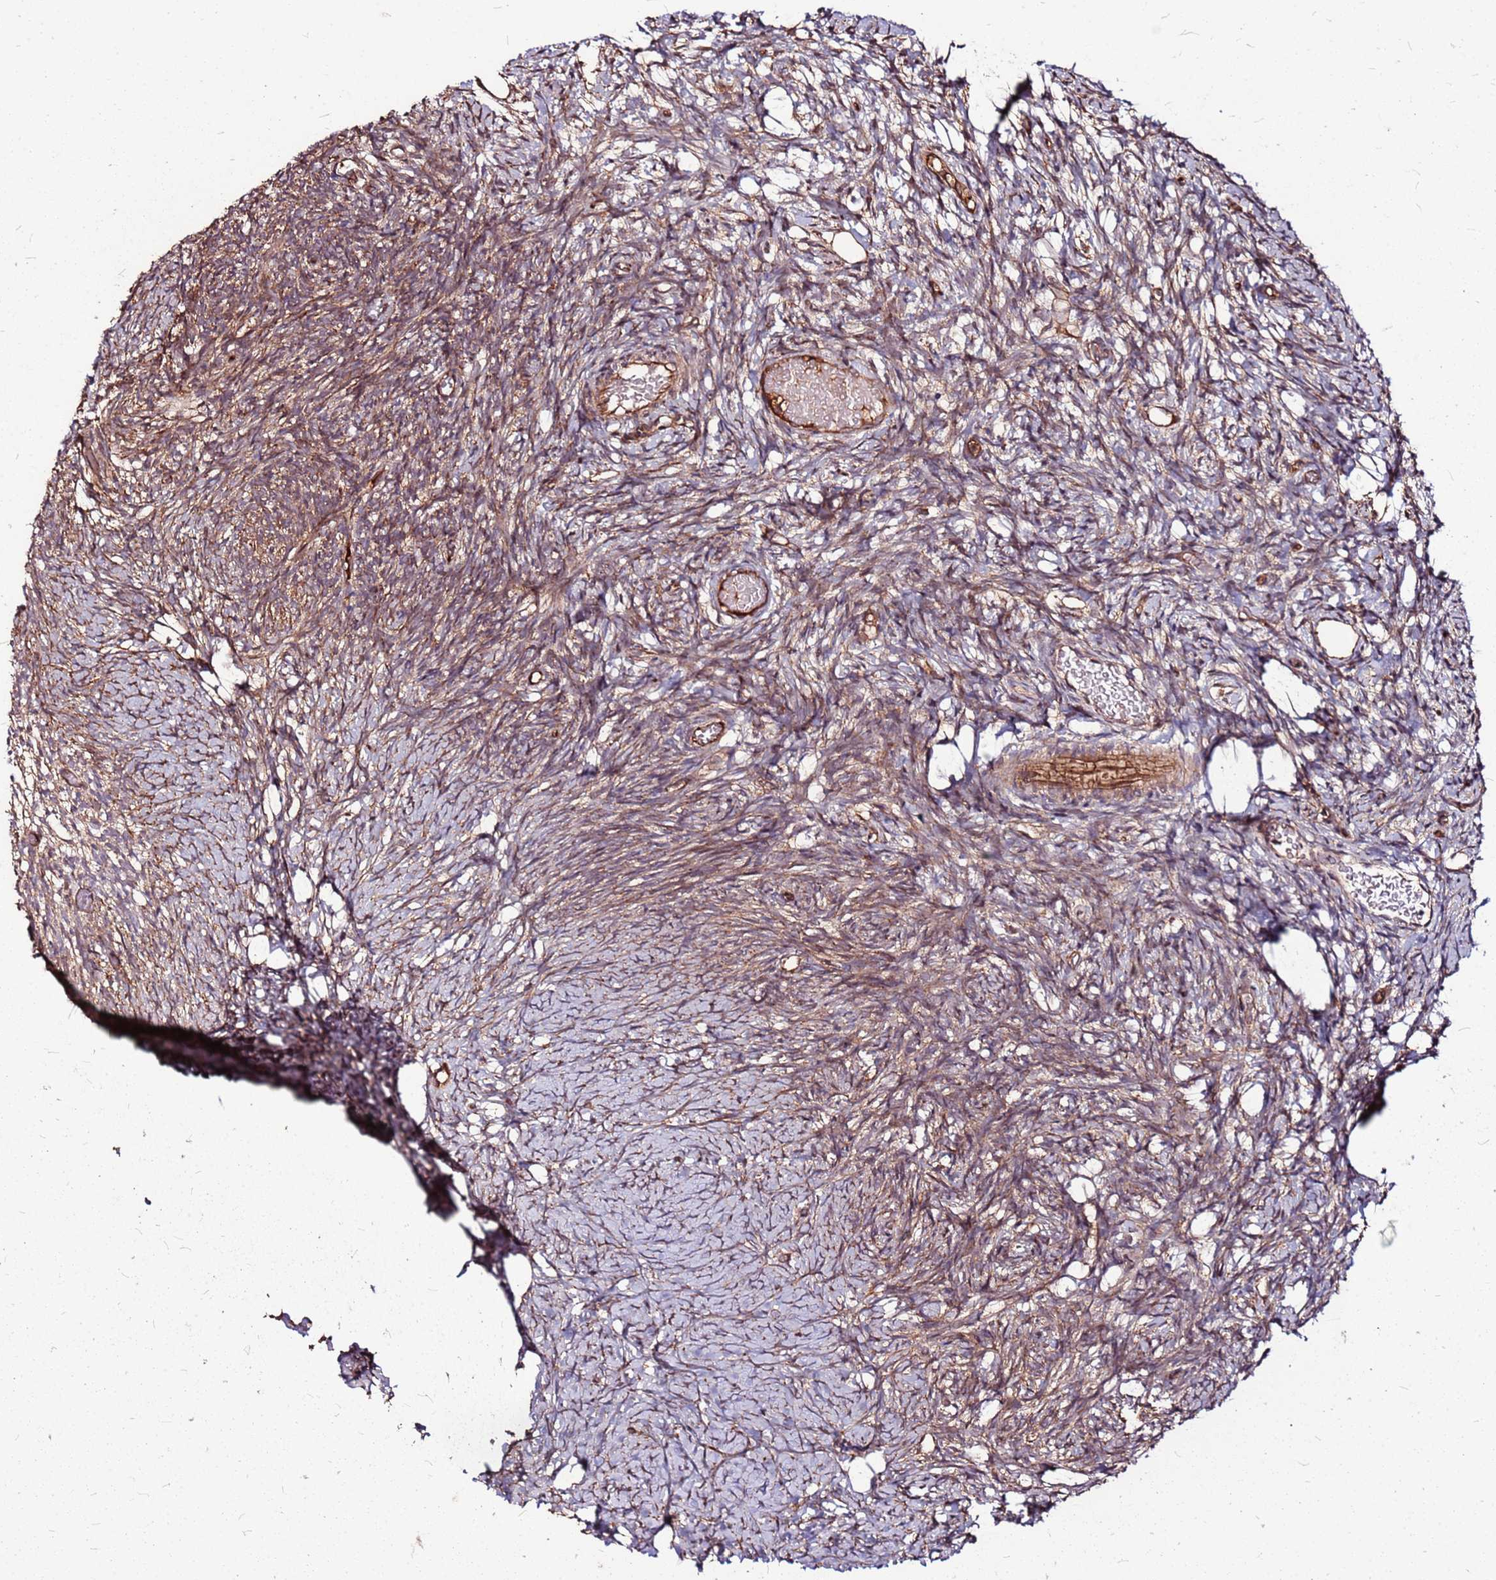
{"staining": {"intensity": "moderate", "quantity": ">75%", "location": "cytoplasmic/membranous"}, "tissue": "ovary", "cell_type": "Ovarian stroma cells", "image_type": "normal", "snomed": [{"axis": "morphology", "description": "Normal tissue, NOS"}, {"axis": "topography", "description": "Ovary"}], "caption": "Moderate cytoplasmic/membranous expression is seen in about >75% of ovarian stroma cells in unremarkable ovary. (DAB (3,3'-diaminobenzidine) IHC, brown staining for protein, blue staining for nuclei).", "gene": "LYPLAL1", "patient": {"sex": "female", "age": 39}}